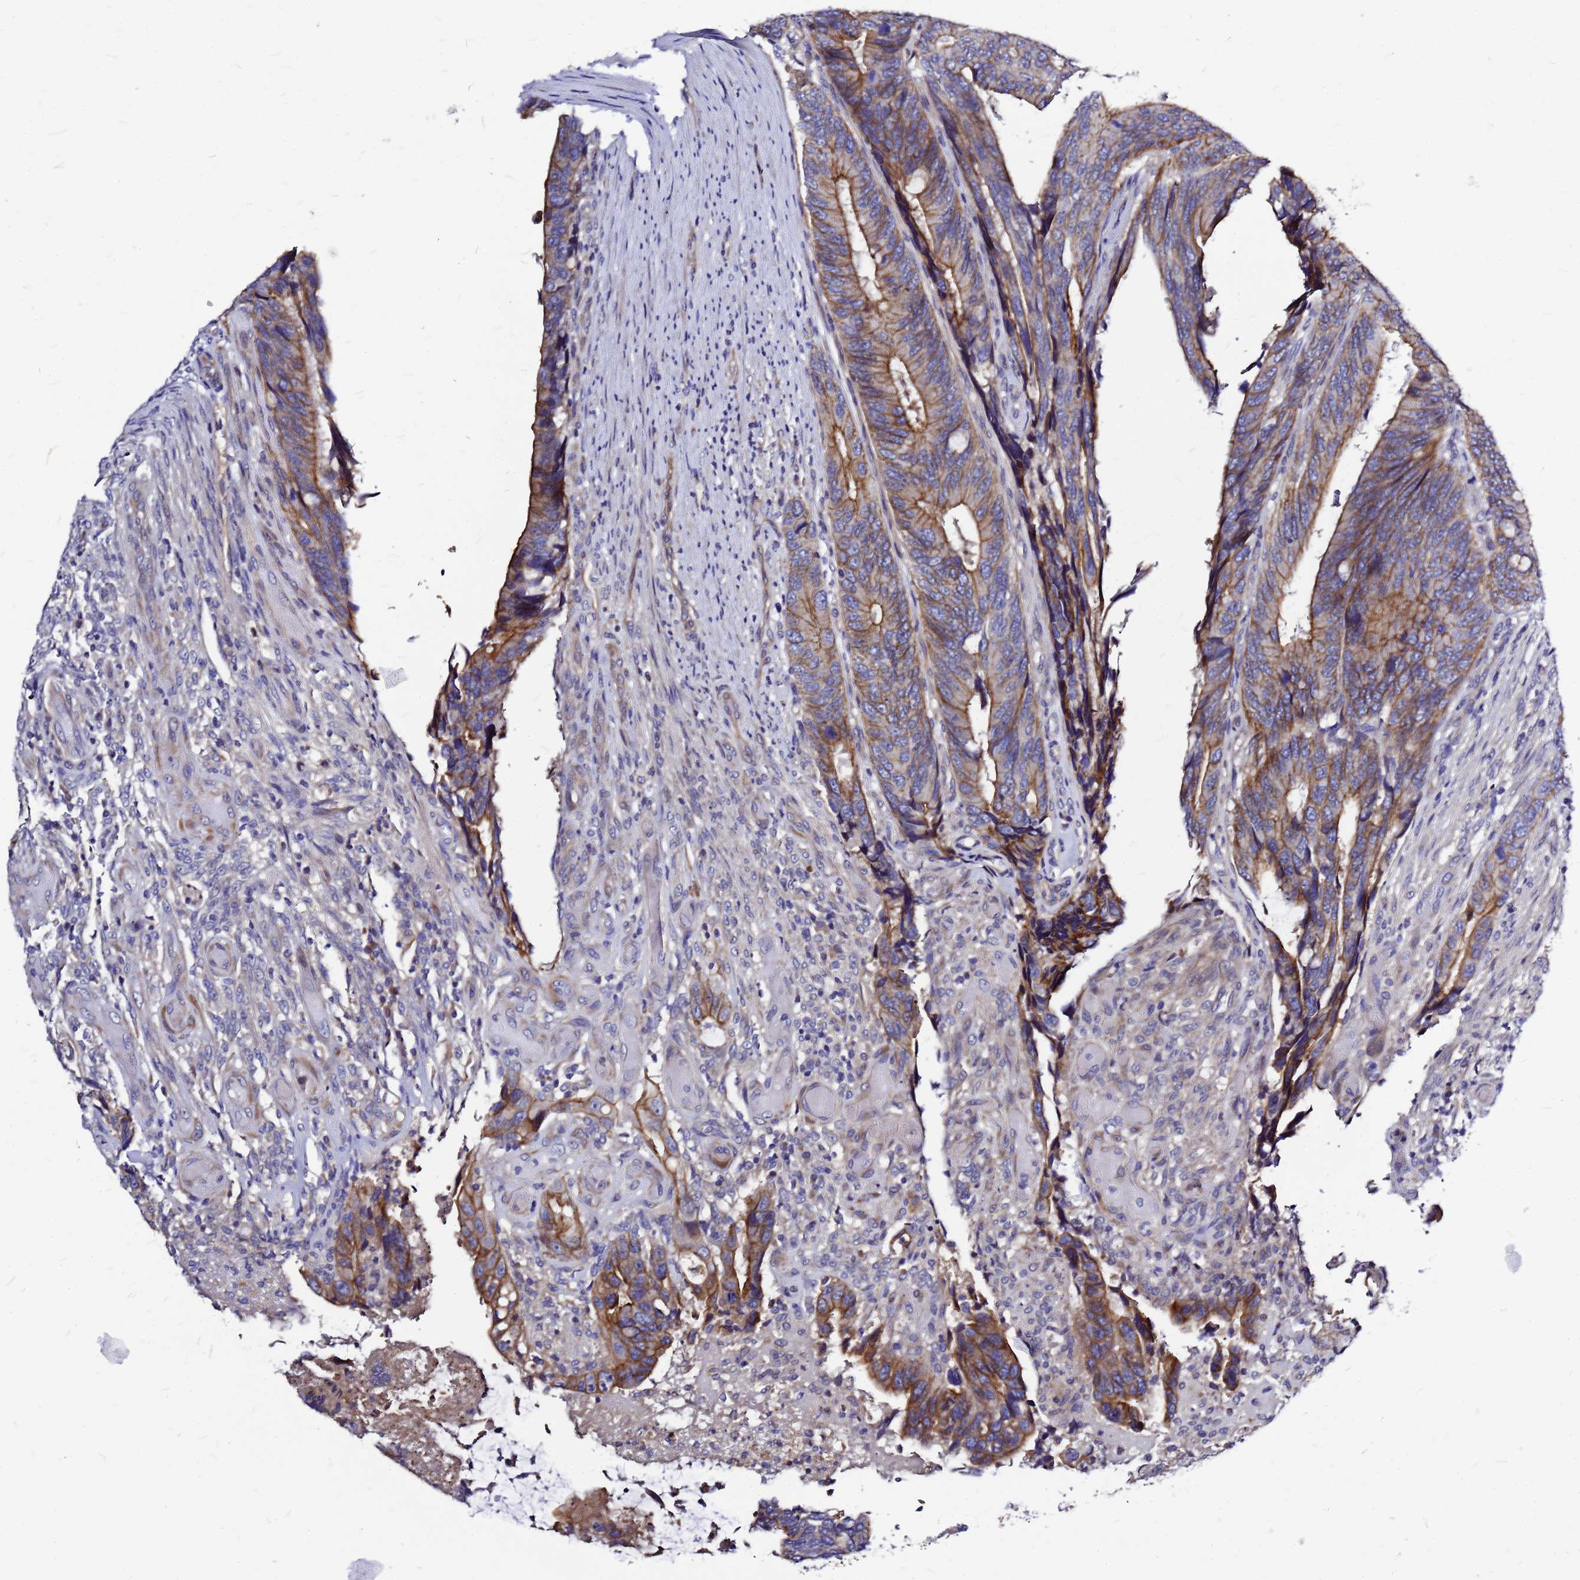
{"staining": {"intensity": "moderate", "quantity": ">75%", "location": "cytoplasmic/membranous"}, "tissue": "colorectal cancer", "cell_type": "Tumor cells", "image_type": "cancer", "snomed": [{"axis": "morphology", "description": "Adenocarcinoma, NOS"}, {"axis": "topography", "description": "Colon"}], "caption": "Colorectal adenocarcinoma was stained to show a protein in brown. There is medium levels of moderate cytoplasmic/membranous expression in about >75% of tumor cells.", "gene": "FBXW5", "patient": {"sex": "male", "age": 87}}